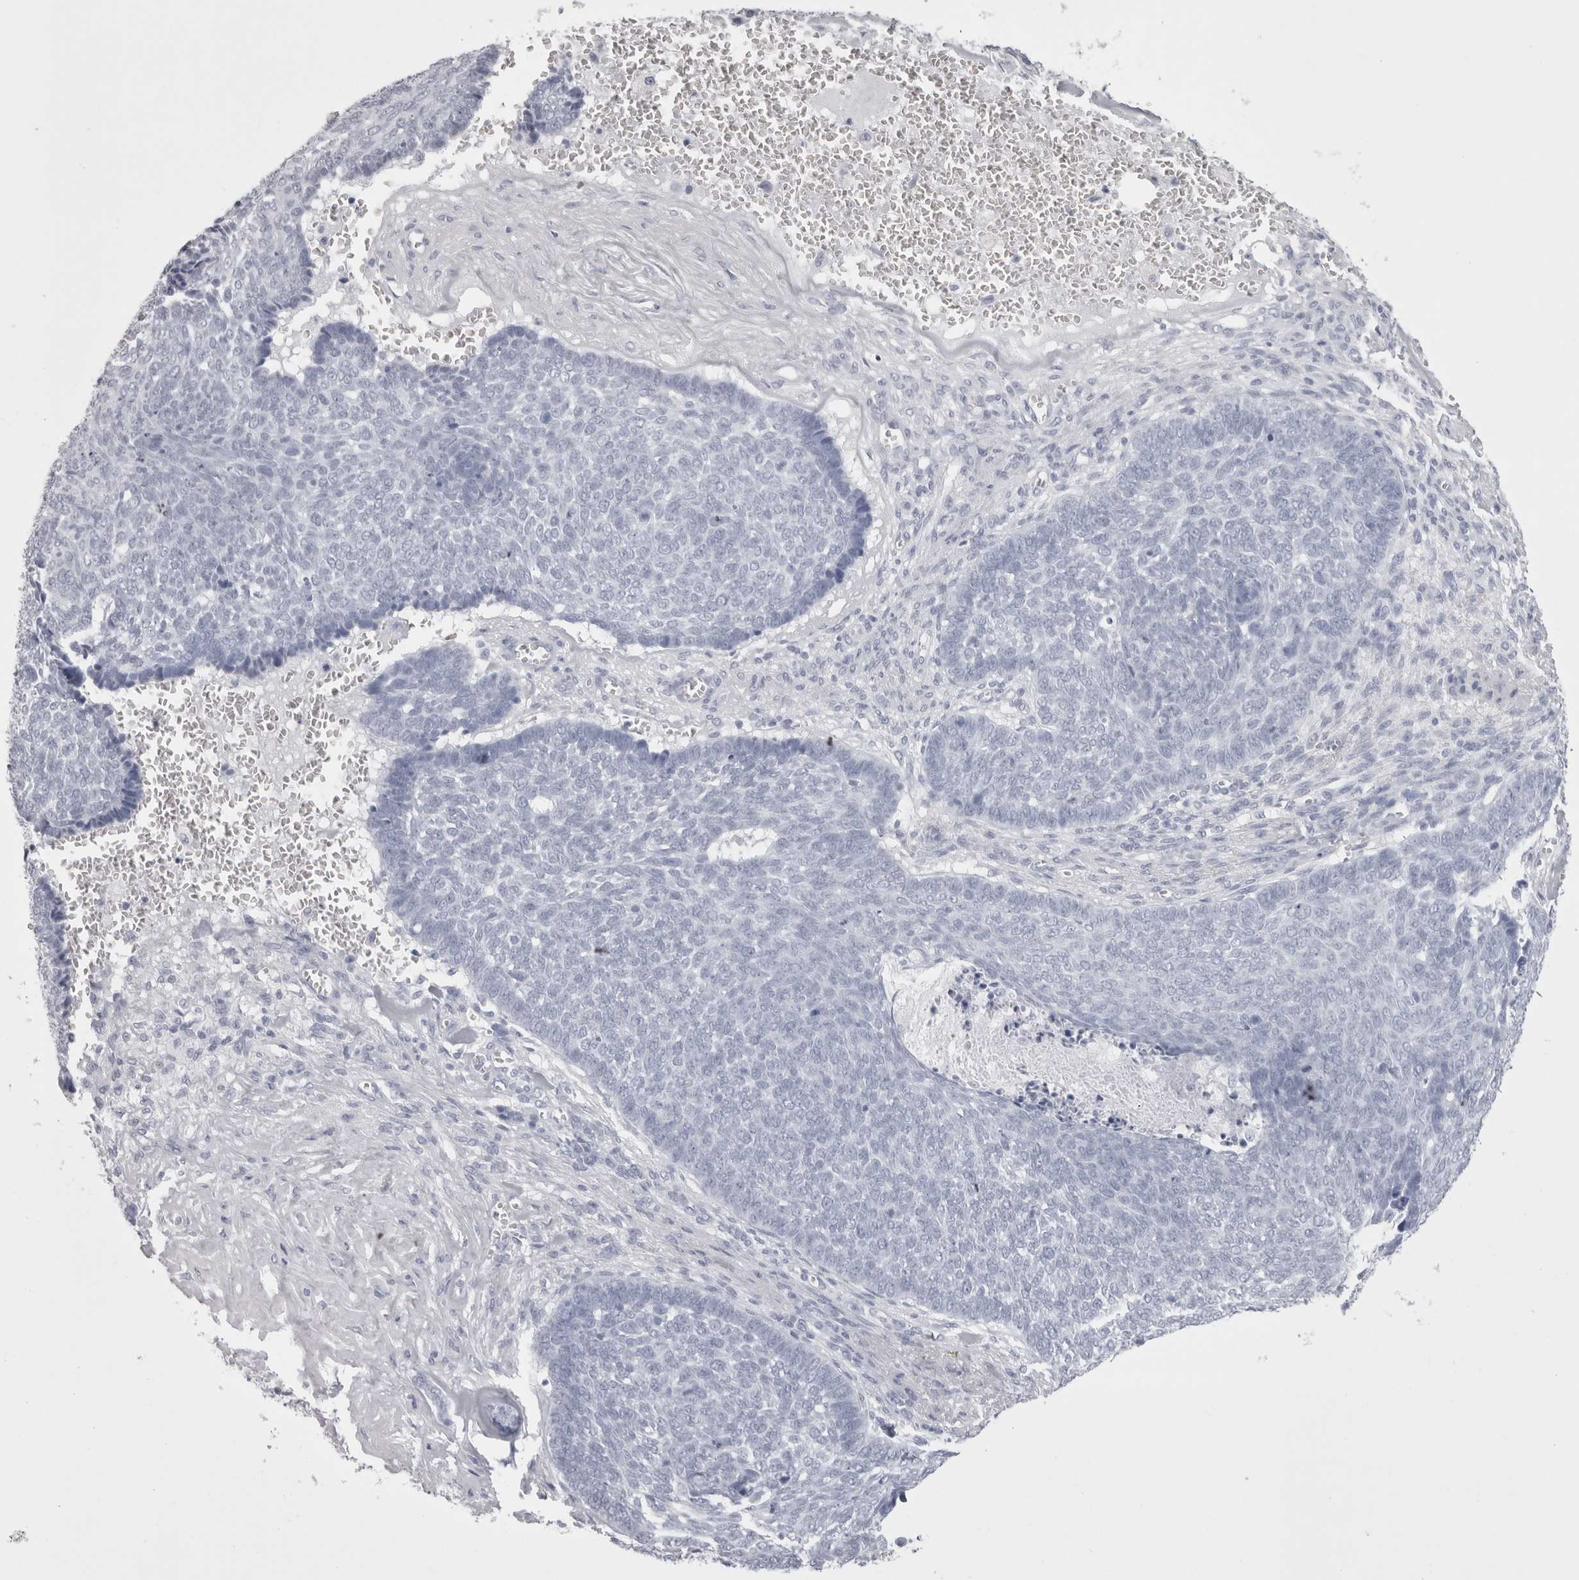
{"staining": {"intensity": "negative", "quantity": "none", "location": "none"}, "tissue": "skin cancer", "cell_type": "Tumor cells", "image_type": "cancer", "snomed": [{"axis": "morphology", "description": "Basal cell carcinoma"}, {"axis": "topography", "description": "Skin"}], "caption": "A histopathology image of human skin basal cell carcinoma is negative for staining in tumor cells.", "gene": "SKAP1", "patient": {"sex": "male", "age": 84}}